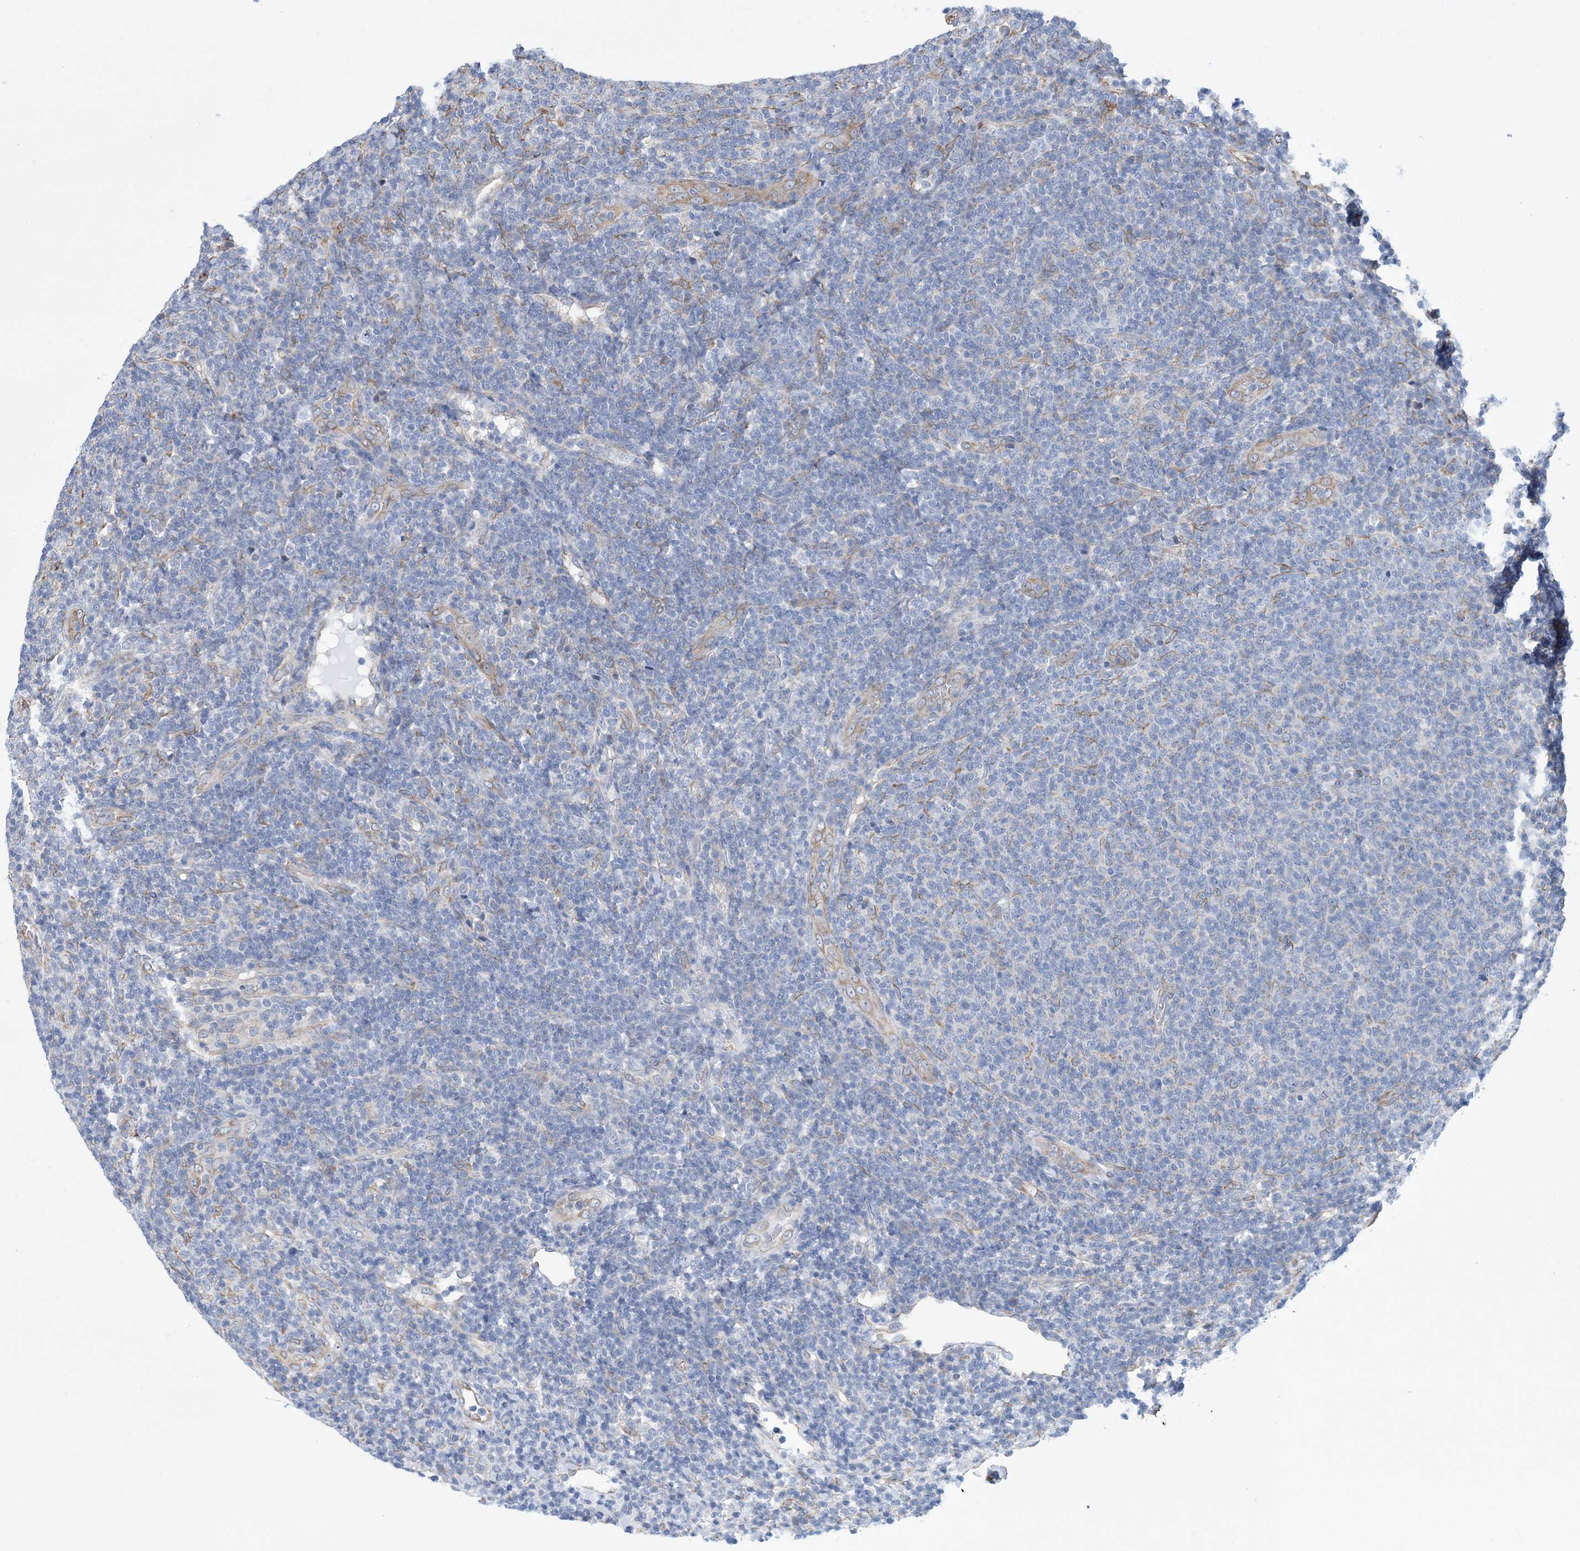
{"staining": {"intensity": "negative", "quantity": "none", "location": "none"}, "tissue": "lymphoma", "cell_type": "Tumor cells", "image_type": "cancer", "snomed": [{"axis": "morphology", "description": "Malignant lymphoma, non-Hodgkin's type, Low grade"}, {"axis": "topography", "description": "Lymph node"}], "caption": "Immunohistochemistry of malignant lymphoma, non-Hodgkin's type (low-grade) demonstrates no staining in tumor cells. (DAB (3,3'-diaminobenzidine) immunohistochemistry with hematoxylin counter stain).", "gene": "CCDC14", "patient": {"sex": "male", "age": 66}}